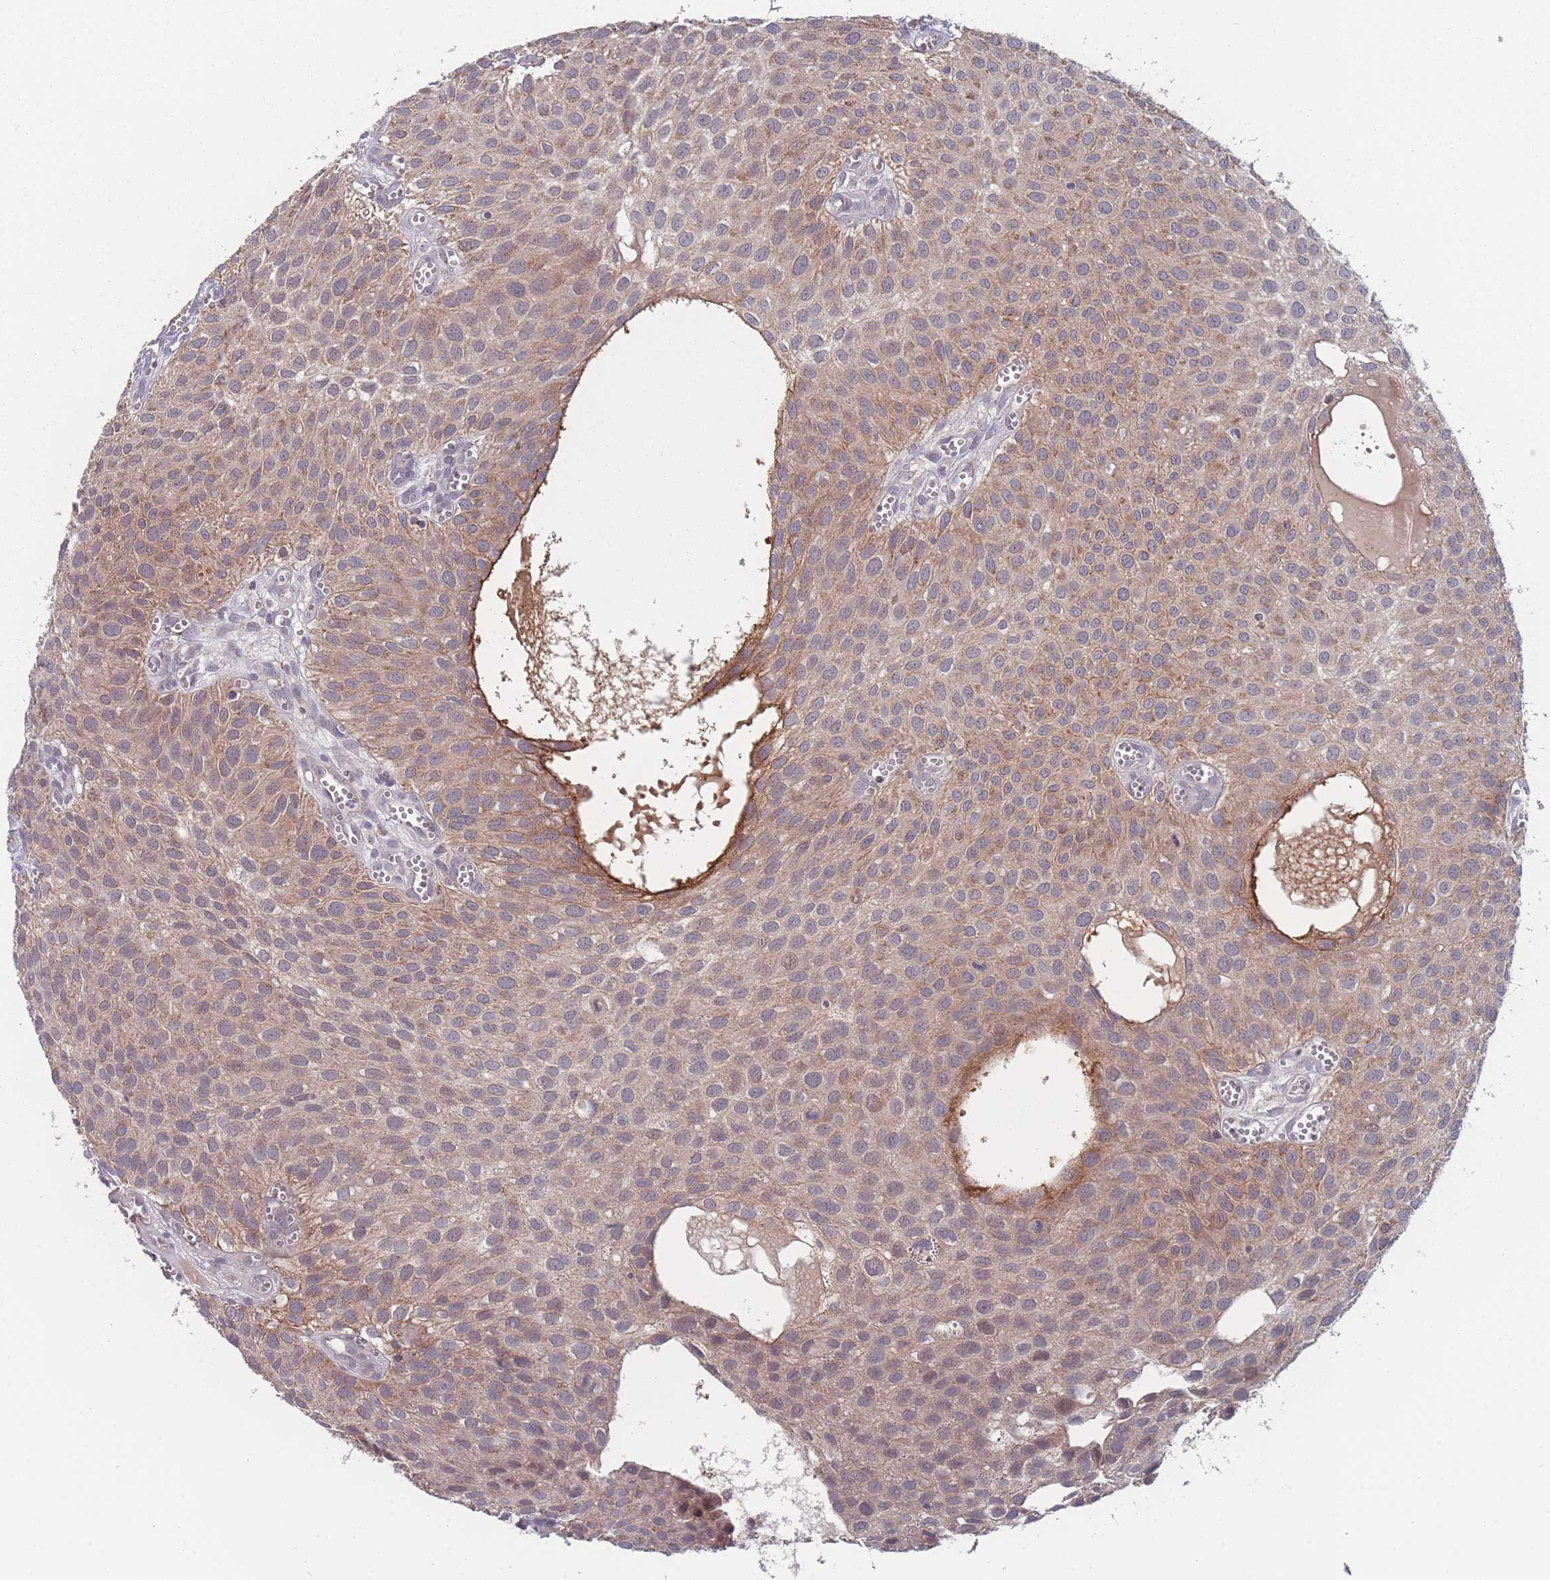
{"staining": {"intensity": "weak", "quantity": ">75%", "location": "cytoplasmic/membranous"}, "tissue": "urothelial cancer", "cell_type": "Tumor cells", "image_type": "cancer", "snomed": [{"axis": "morphology", "description": "Urothelial carcinoma, Low grade"}, {"axis": "topography", "description": "Urinary bladder"}], "caption": "DAB (3,3'-diaminobenzidine) immunohistochemical staining of human urothelial cancer reveals weak cytoplasmic/membranous protein positivity in approximately >75% of tumor cells.", "gene": "TMEM232", "patient": {"sex": "male", "age": 88}}